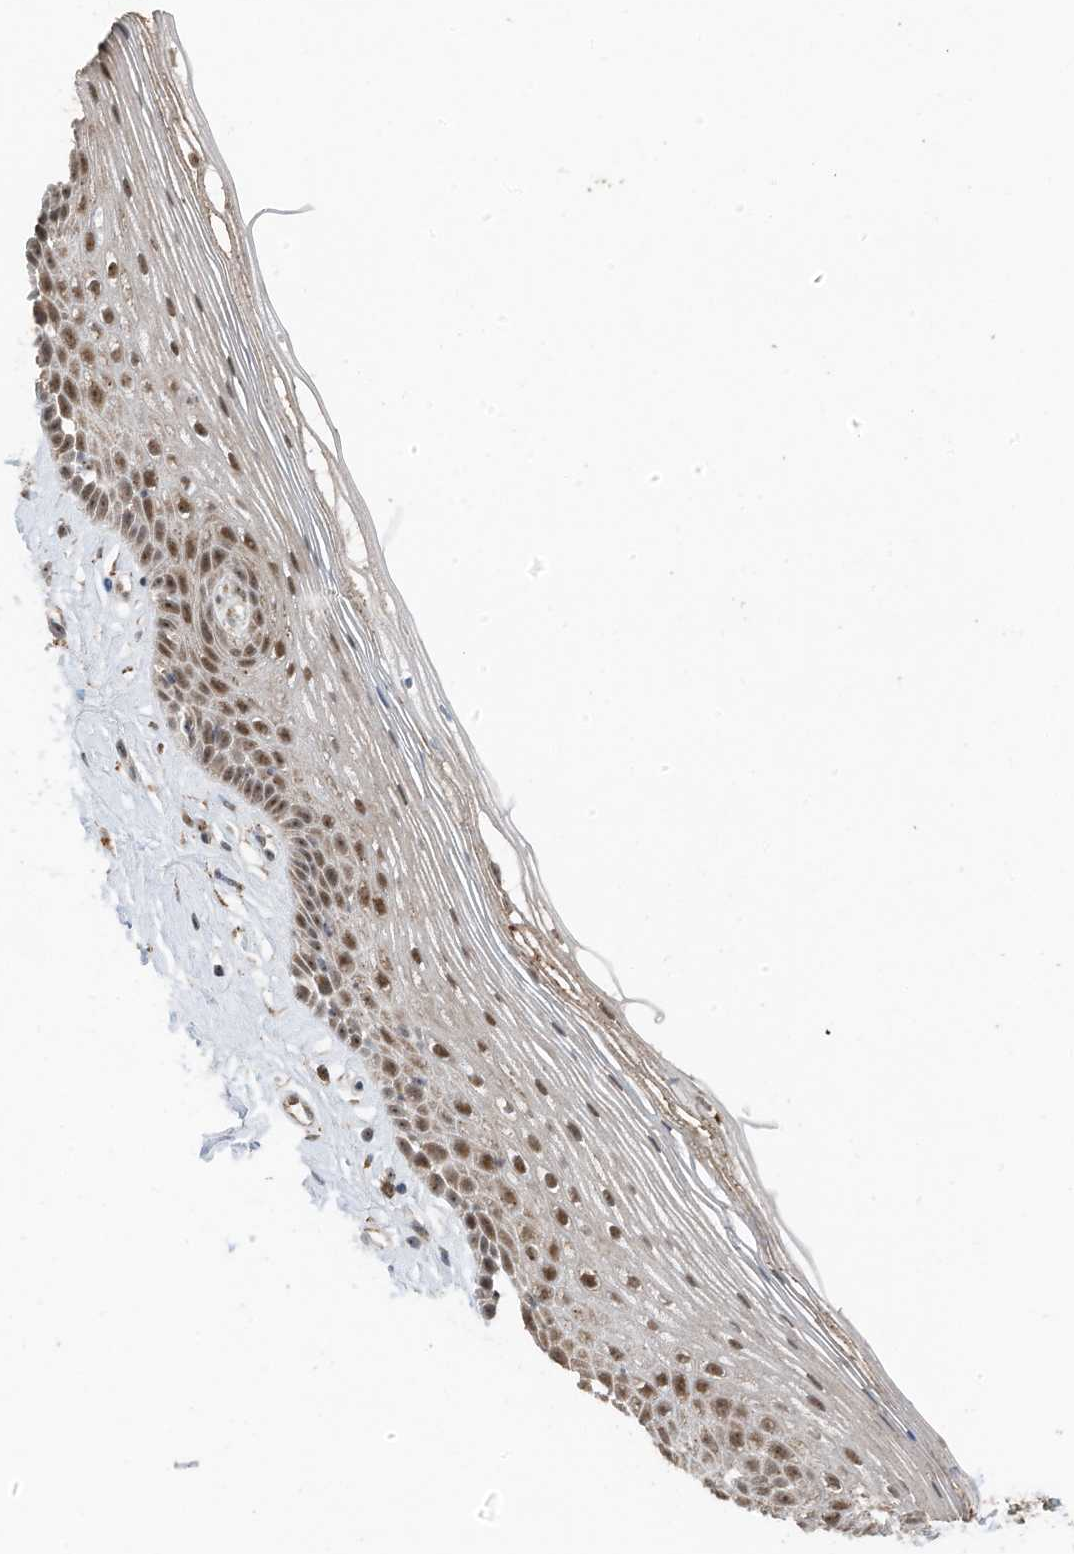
{"staining": {"intensity": "moderate", "quantity": ">75%", "location": "nuclear"}, "tissue": "vagina", "cell_type": "Squamous epithelial cells", "image_type": "normal", "snomed": [{"axis": "morphology", "description": "Normal tissue, NOS"}, {"axis": "topography", "description": "Vagina"}], "caption": "Immunohistochemistry (IHC) image of normal vagina: vagina stained using IHC demonstrates medium levels of moderate protein expression localized specifically in the nuclear of squamous epithelial cells, appearing as a nuclear brown color.", "gene": "ERLEC1", "patient": {"sex": "female", "age": 46}}